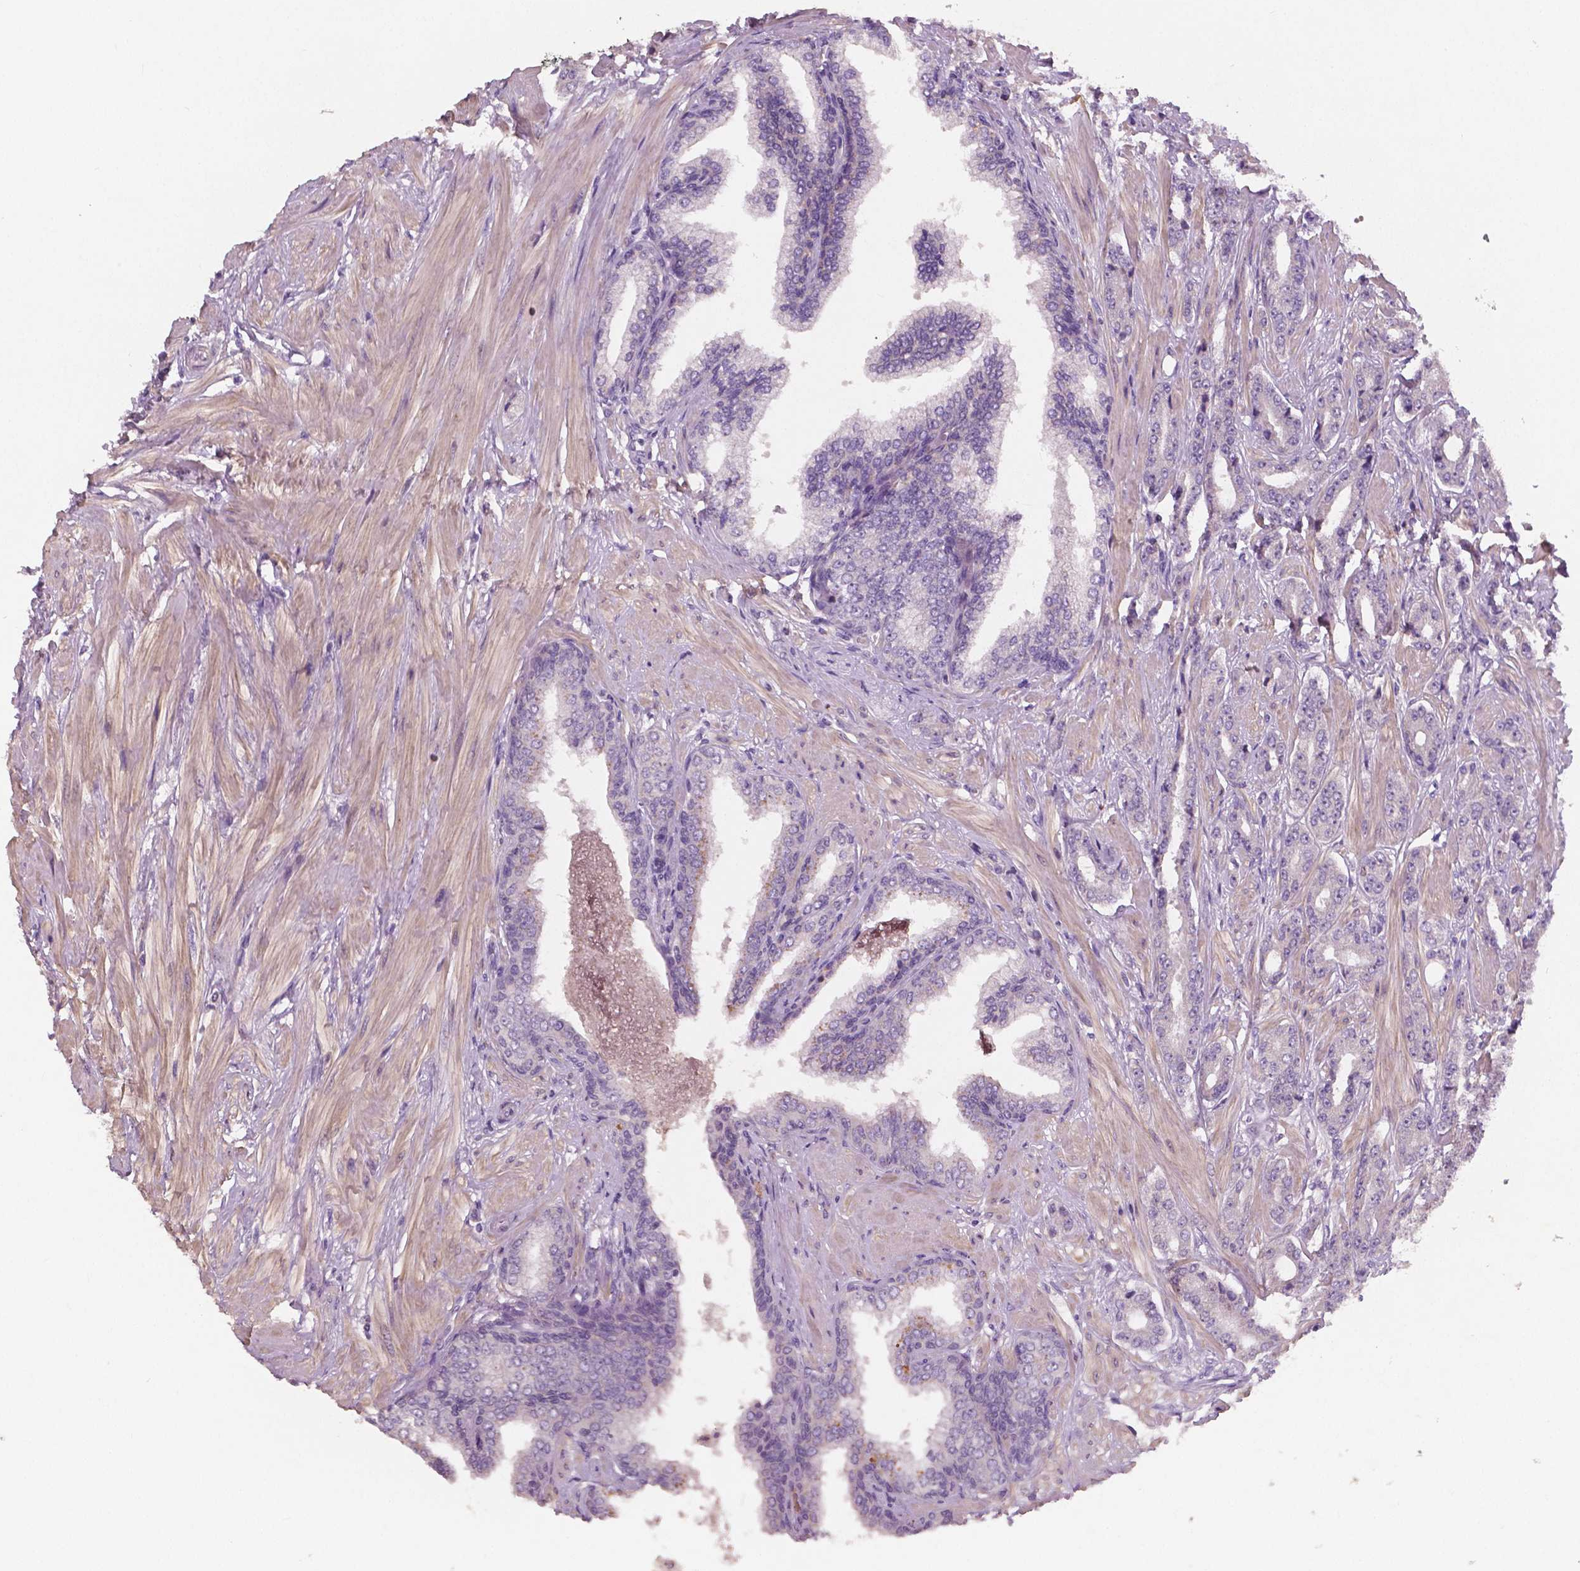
{"staining": {"intensity": "negative", "quantity": "none", "location": "none"}, "tissue": "prostate cancer", "cell_type": "Tumor cells", "image_type": "cancer", "snomed": [{"axis": "morphology", "description": "Adenocarcinoma, Low grade"}, {"axis": "topography", "description": "Prostate"}], "caption": "Photomicrograph shows no protein staining in tumor cells of prostate adenocarcinoma (low-grade) tissue.", "gene": "LSM14B", "patient": {"sex": "male", "age": 55}}